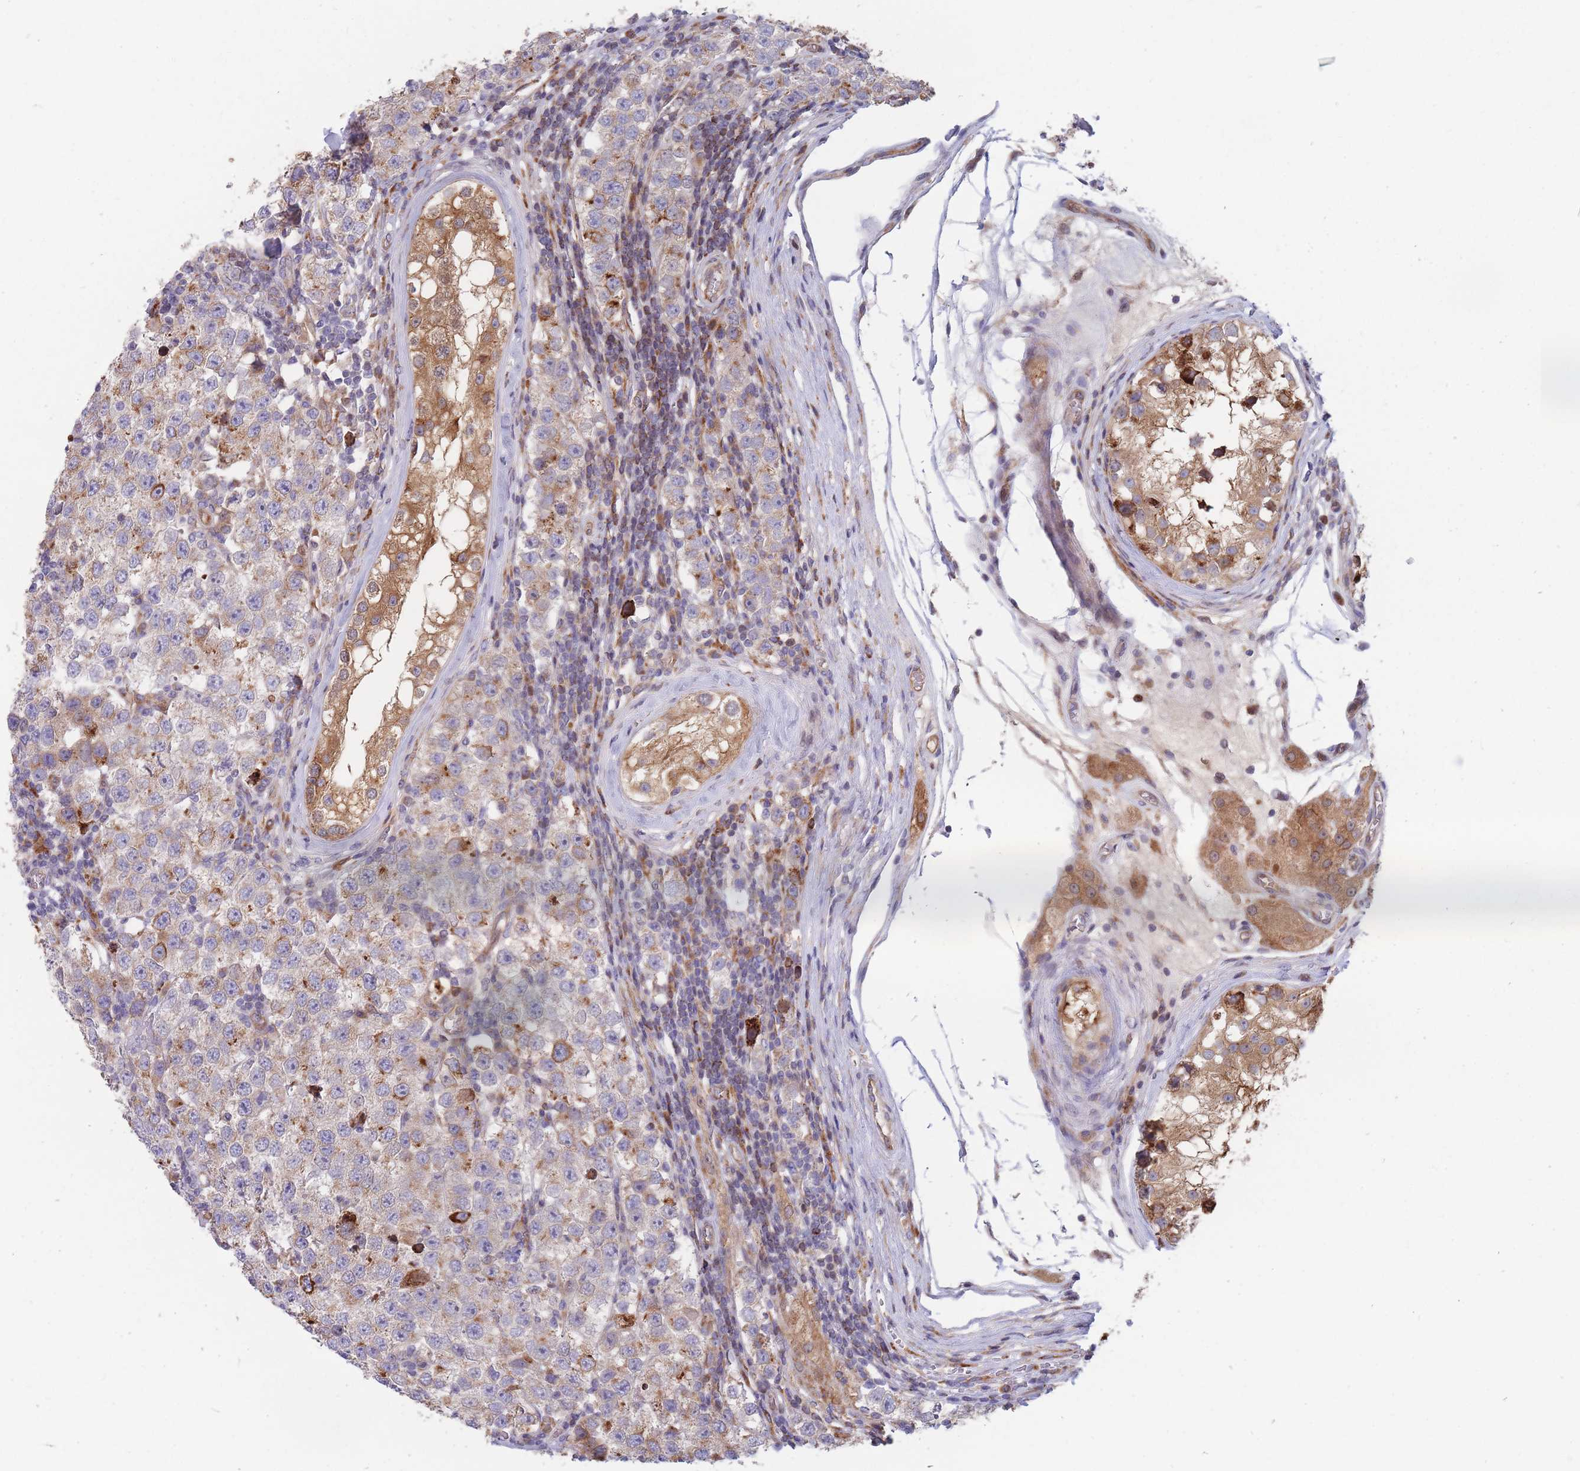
{"staining": {"intensity": "moderate", "quantity": "25%-75%", "location": "cytoplasmic/membranous"}, "tissue": "testis cancer", "cell_type": "Tumor cells", "image_type": "cancer", "snomed": [{"axis": "morphology", "description": "Seminoma, NOS"}, {"axis": "topography", "description": "Testis"}], "caption": "A brown stain shows moderate cytoplasmic/membranous expression of a protein in seminoma (testis) tumor cells.", "gene": "TMEM131L", "patient": {"sex": "male", "age": 34}}